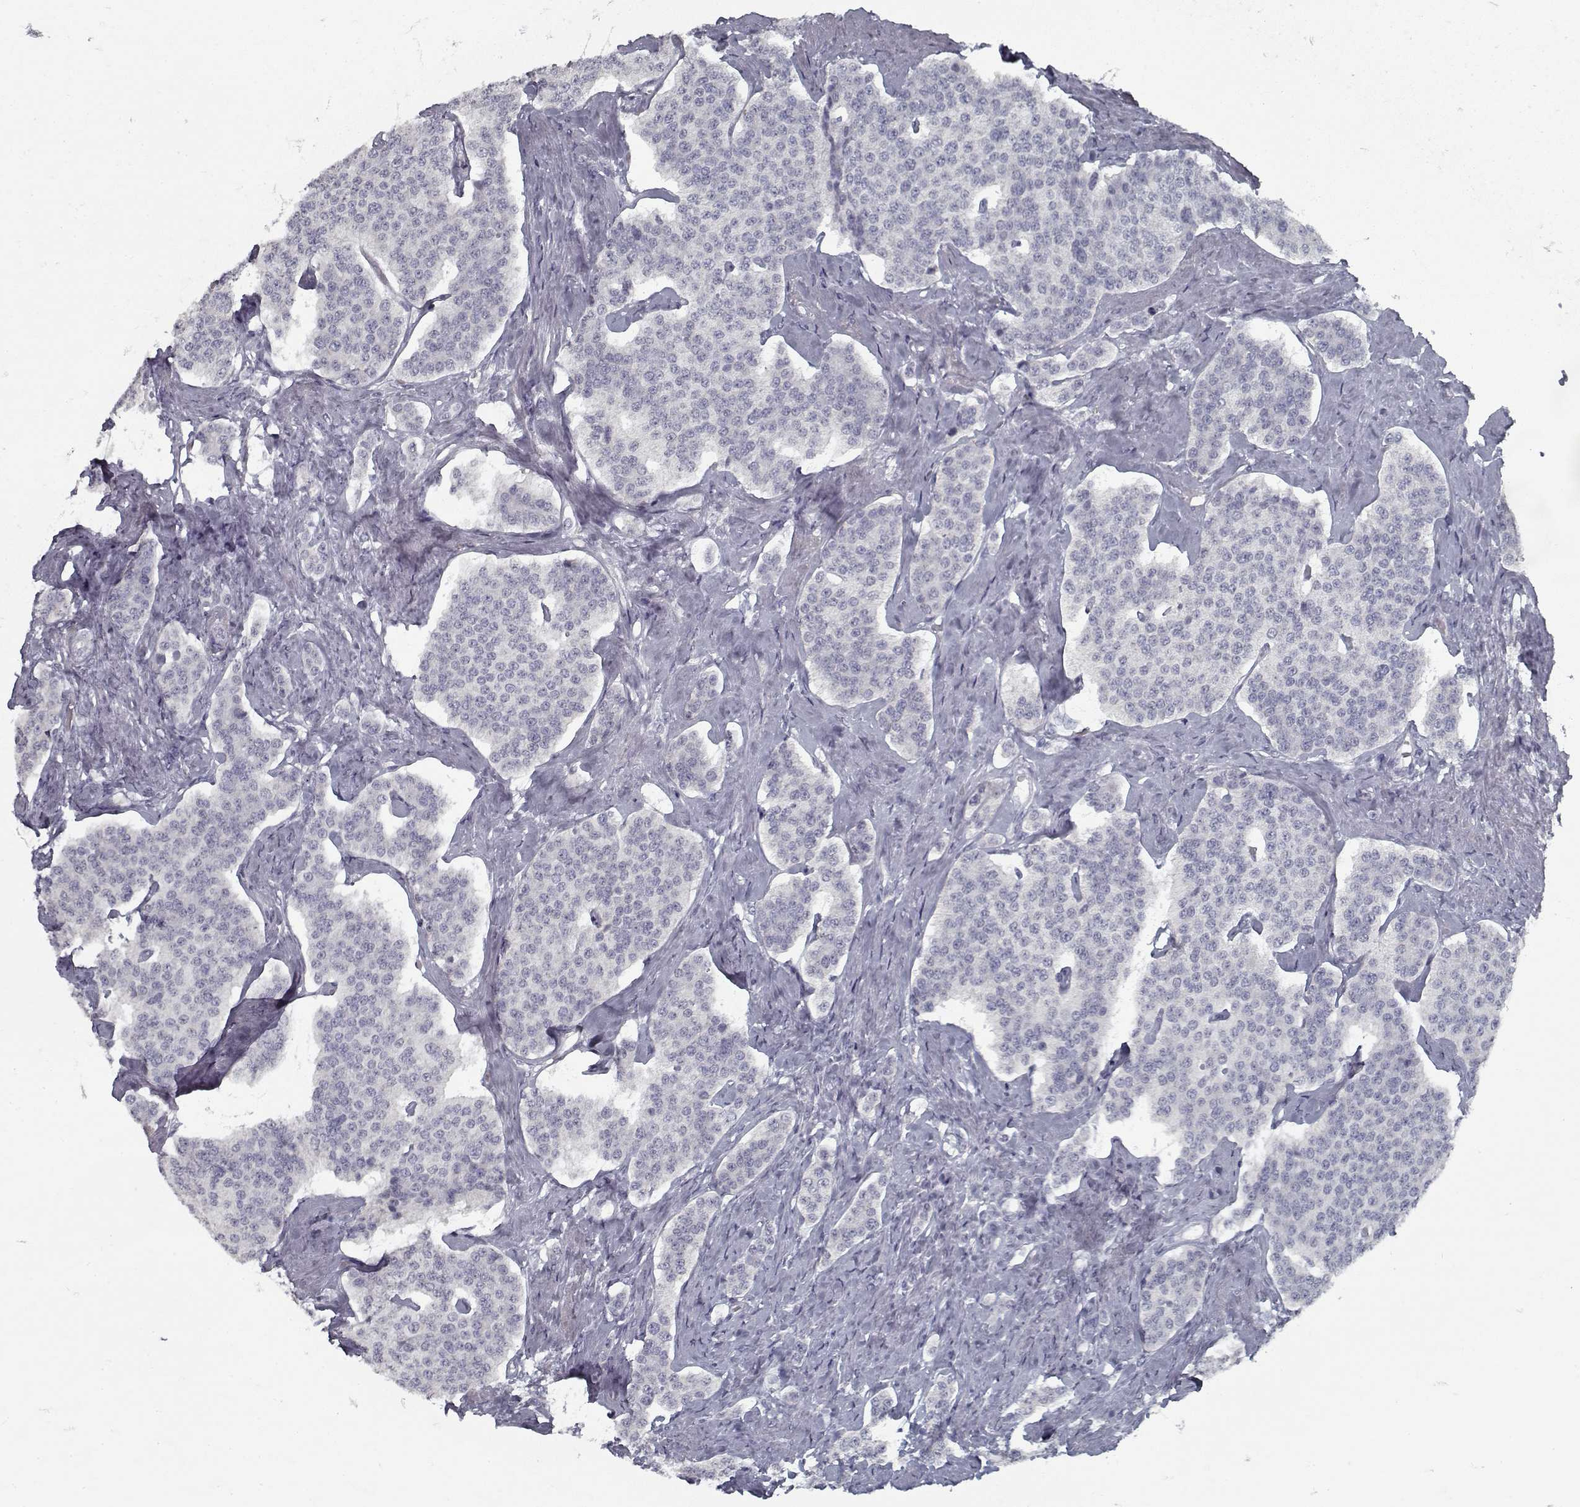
{"staining": {"intensity": "negative", "quantity": "none", "location": "none"}, "tissue": "carcinoid", "cell_type": "Tumor cells", "image_type": "cancer", "snomed": [{"axis": "morphology", "description": "Carcinoid, malignant, NOS"}, {"axis": "topography", "description": "Small intestine"}], "caption": "A histopathology image of human carcinoid is negative for staining in tumor cells.", "gene": "GAD2", "patient": {"sex": "female", "age": 58}}